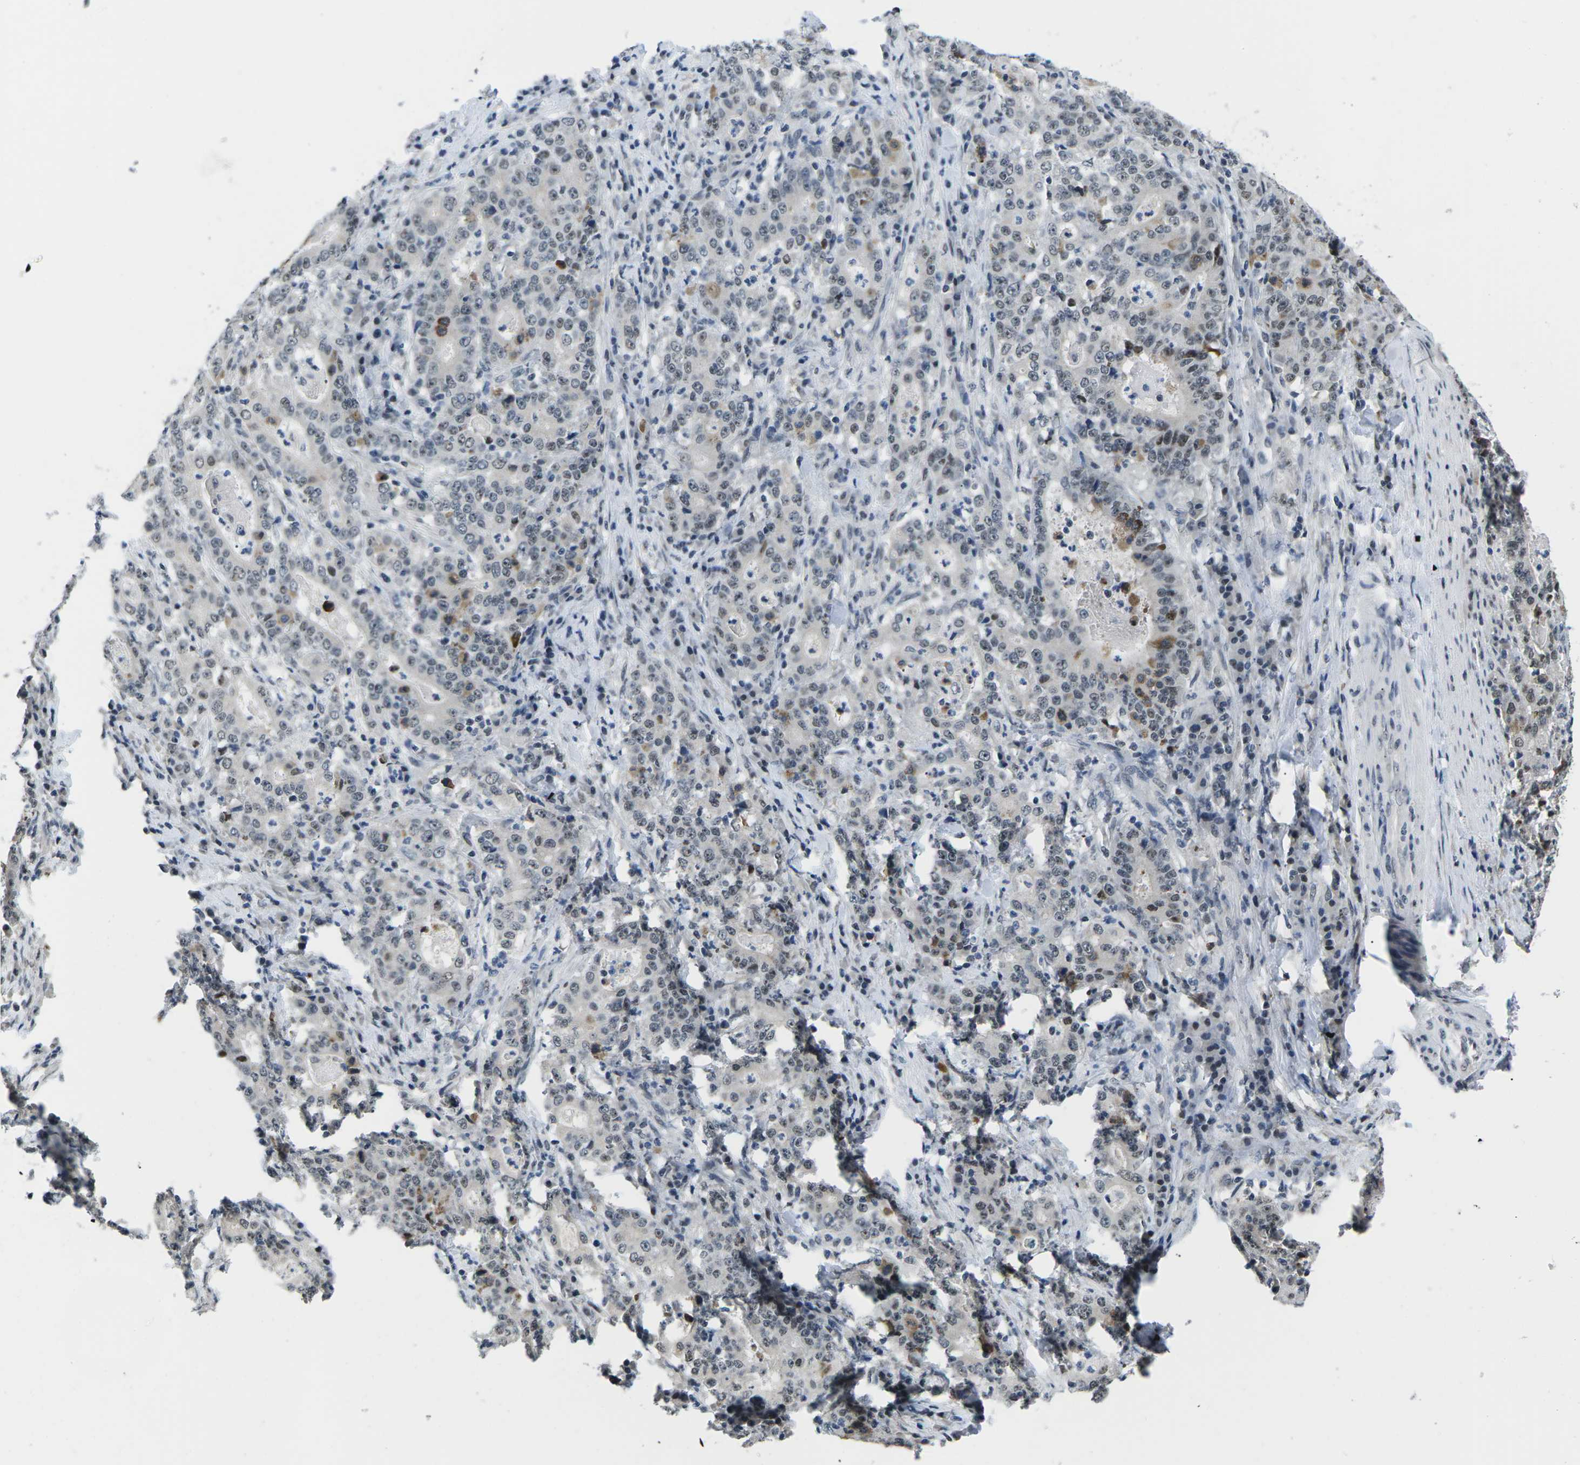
{"staining": {"intensity": "weak", "quantity": "25%-75%", "location": "nuclear"}, "tissue": "stomach cancer", "cell_type": "Tumor cells", "image_type": "cancer", "snomed": [{"axis": "morphology", "description": "Normal tissue, NOS"}, {"axis": "morphology", "description": "Adenocarcinoma, NOS"}, {"axis": "topography", "description": "Stomach, upper"}, {"axis": "topography", "description": "Stomach"}], "caption": "Immunohistochemistry of human stomach cancer reveals low levels of weak nuclear staining in about 25%-75% of tumor cells. The staining was performed using DAB, with brown indicating positive protein expression. Nuclei are stained blue with hematoxylin.", "gene": "NSRP1", "patient": {"sex": "male", "age": 59}}